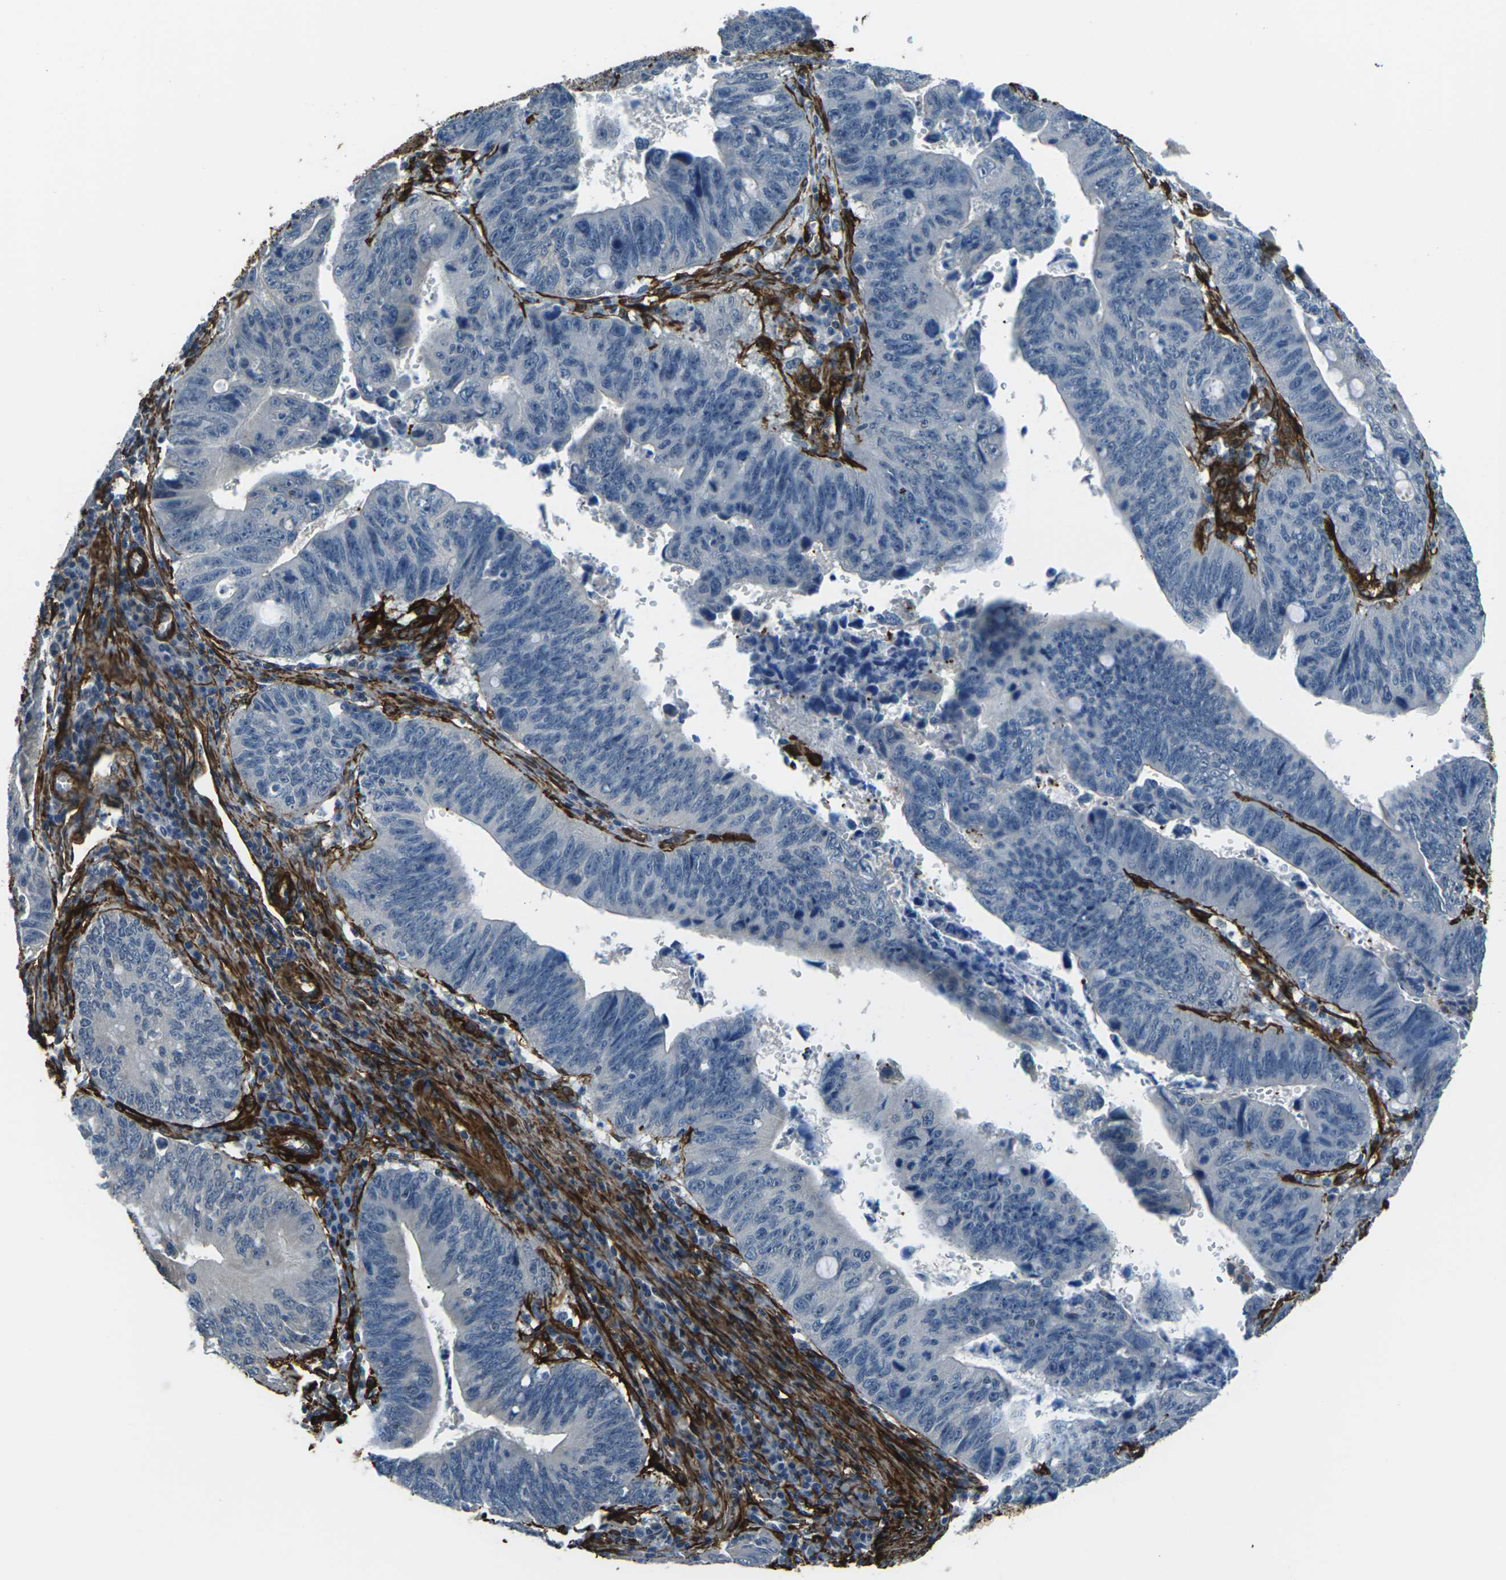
{"staining": {"intensity": "negative", "quantity": "none", "location": "none"}, "tissue": "stomach cancer", "cell_type": "Tumor cells", "image_type": "cancer", "snomed": [{"axis": "morphology", "description": "Adenocarcinoma, NOS"}, {"axis": "topography", "description": "Stomach"}], "caption": "This is a image of IHC staining of stomach cancer (adenocarcinoma), which shows no staining in tumor cells.", "gene": "GRAMD1C", "patient": {"sex": "male", "age": 59}}